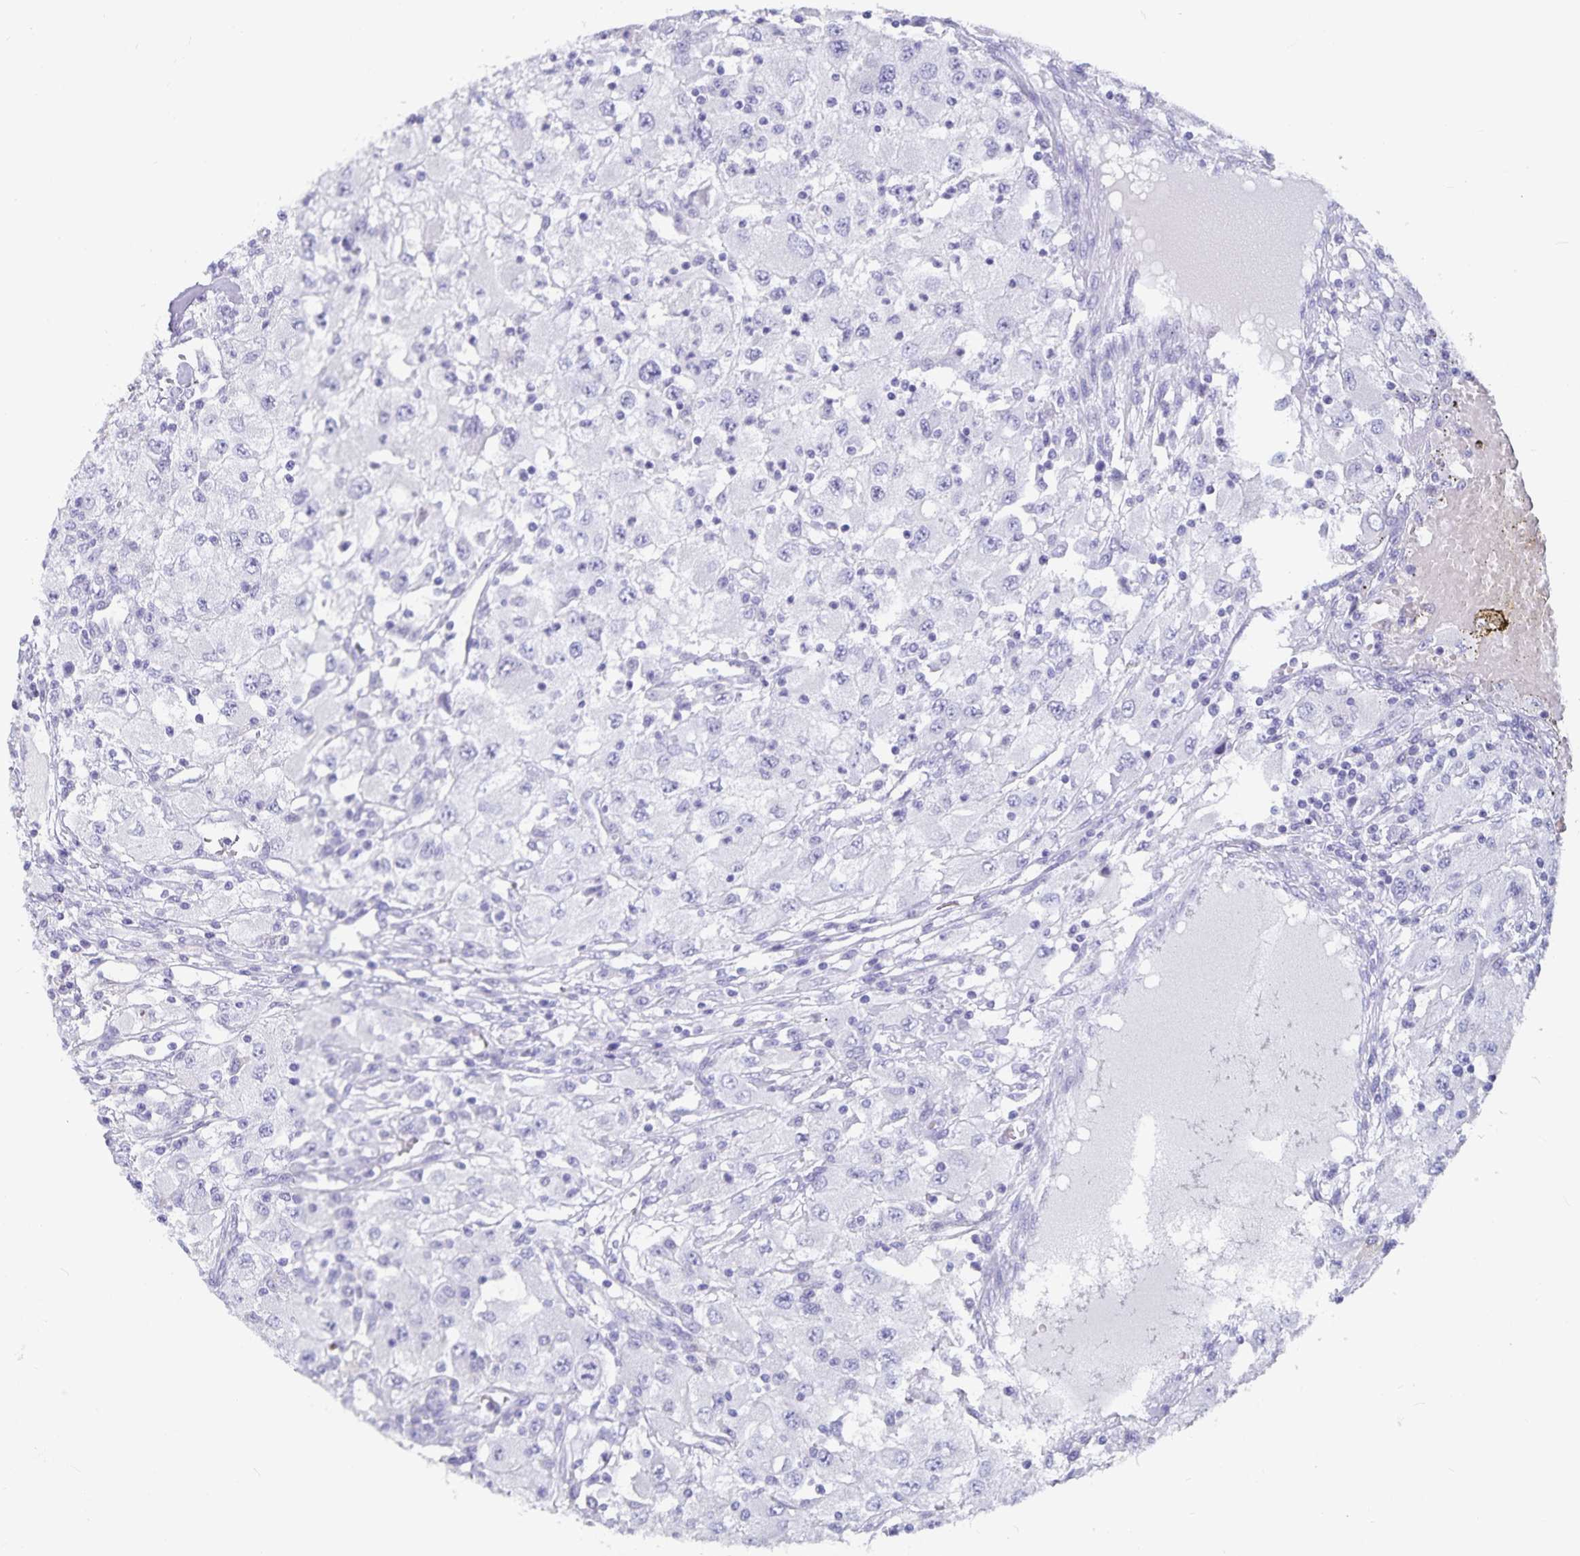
{"staining": {"intensity": "negative", "quantity": "none", "location": "none"}, "tissue": "renal cancer", "cell_type": "Tumor cells", "image_type": "cancer", "snomed": [{"axis": "morphology", "description": "Adenocarcinoma, NOS"}, {"axis": "topography", "description": "Kidney"}], "caption": "IHC image of renal adenocarcinoma stained for a protein (brown), which shows no staining in tumor cells.", "gene": "PLAC1", "patient": {"sex": "female", "age": 67}}